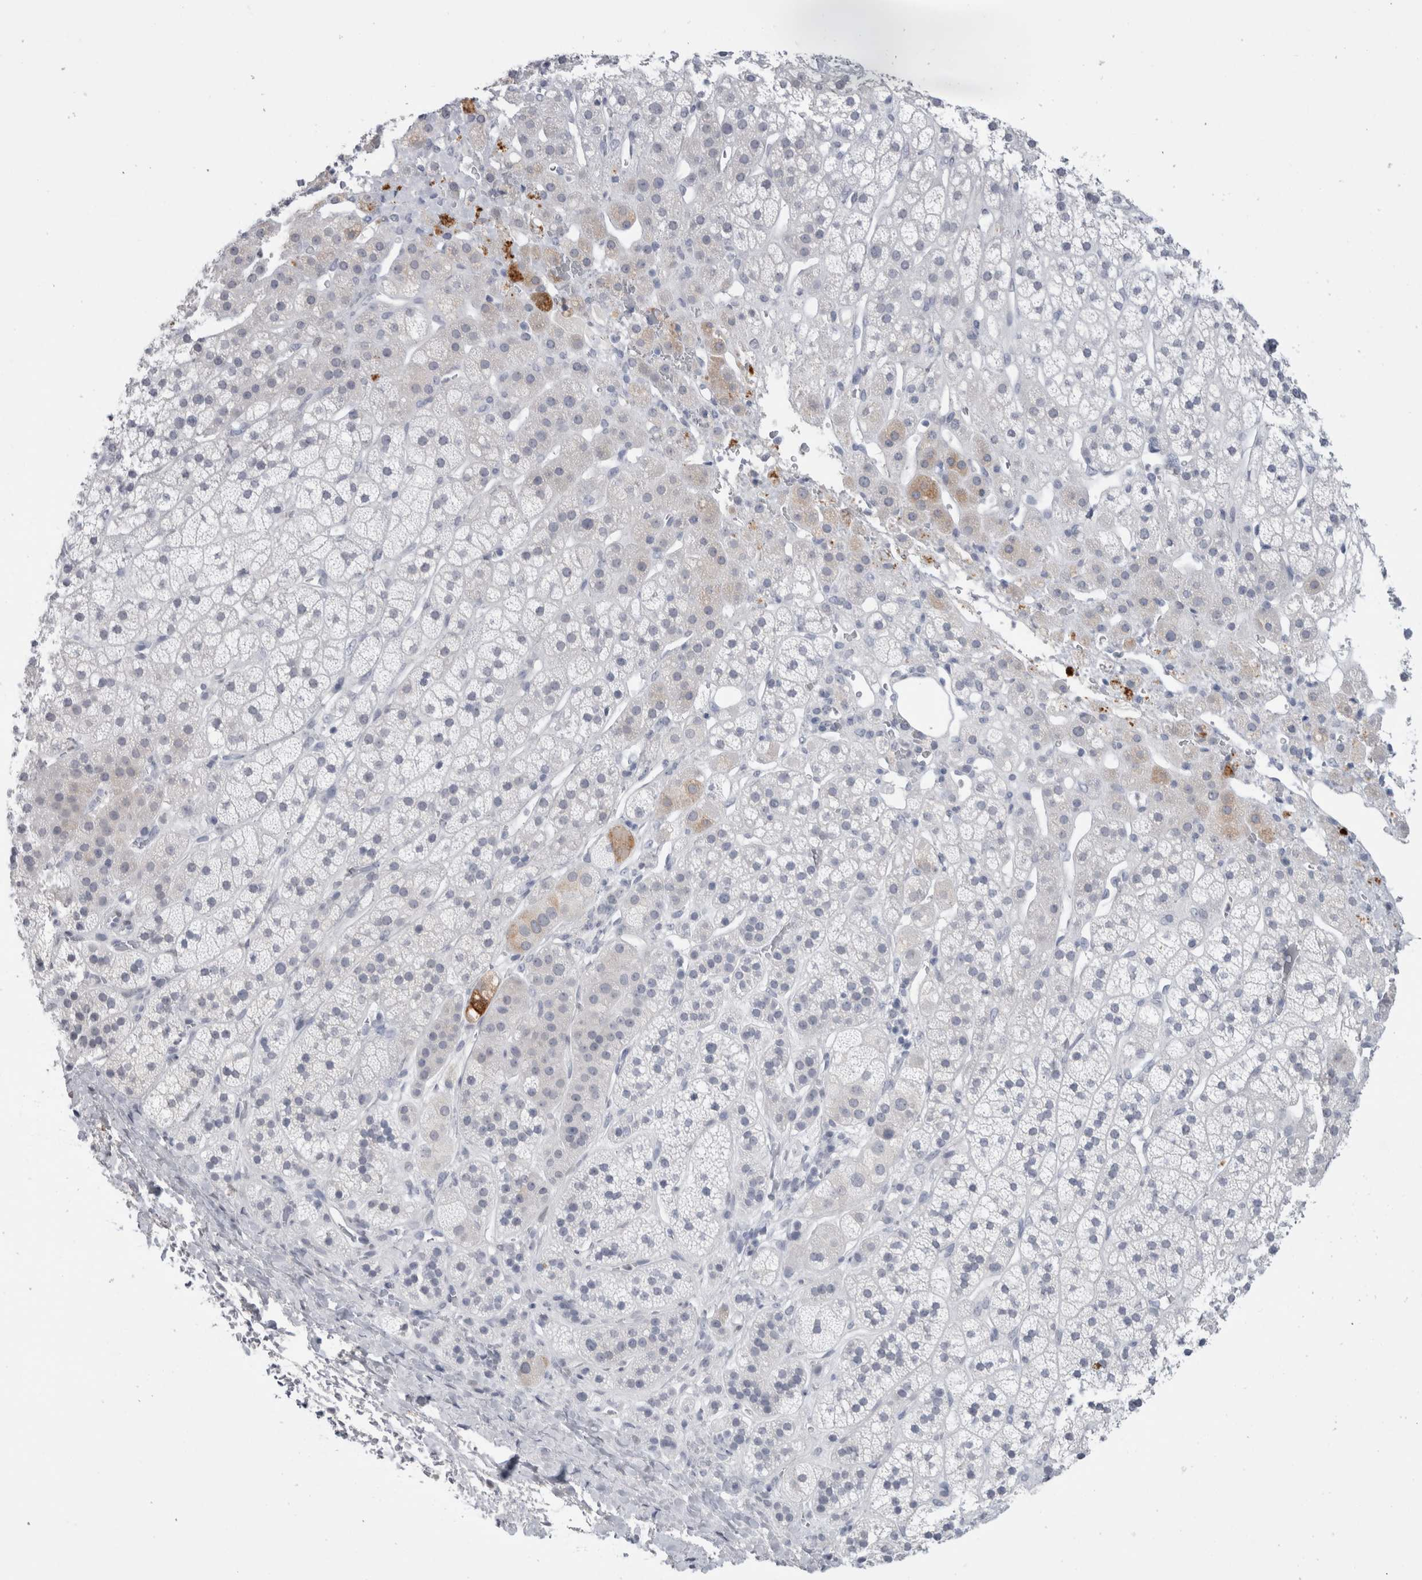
{"staining": {"intensity": "weak", "quantity": "<25%", "location": "cytoplasmic/membranous"}, "tissue": "adrenal gland", "cell_type": "Glandular cells", "image_type": "normal", "snomed": [{"axis": "morphology", "description": "Normal tissue, NOS"}, {"axis": "topography", "description": "Adrenal gland"}], "caption": "Immunohistochemical staining of benign human adrenal gland demonstrates no significant expression in glandular cells. (Stains: DAB (3,3'-diaminobenzidine) IHC with hematoxylin counter stain, Microscopy: brightfield microscopy at high magnification).", "gene": "ADAM2", "patient": {"sex": "male", "age": 56}}